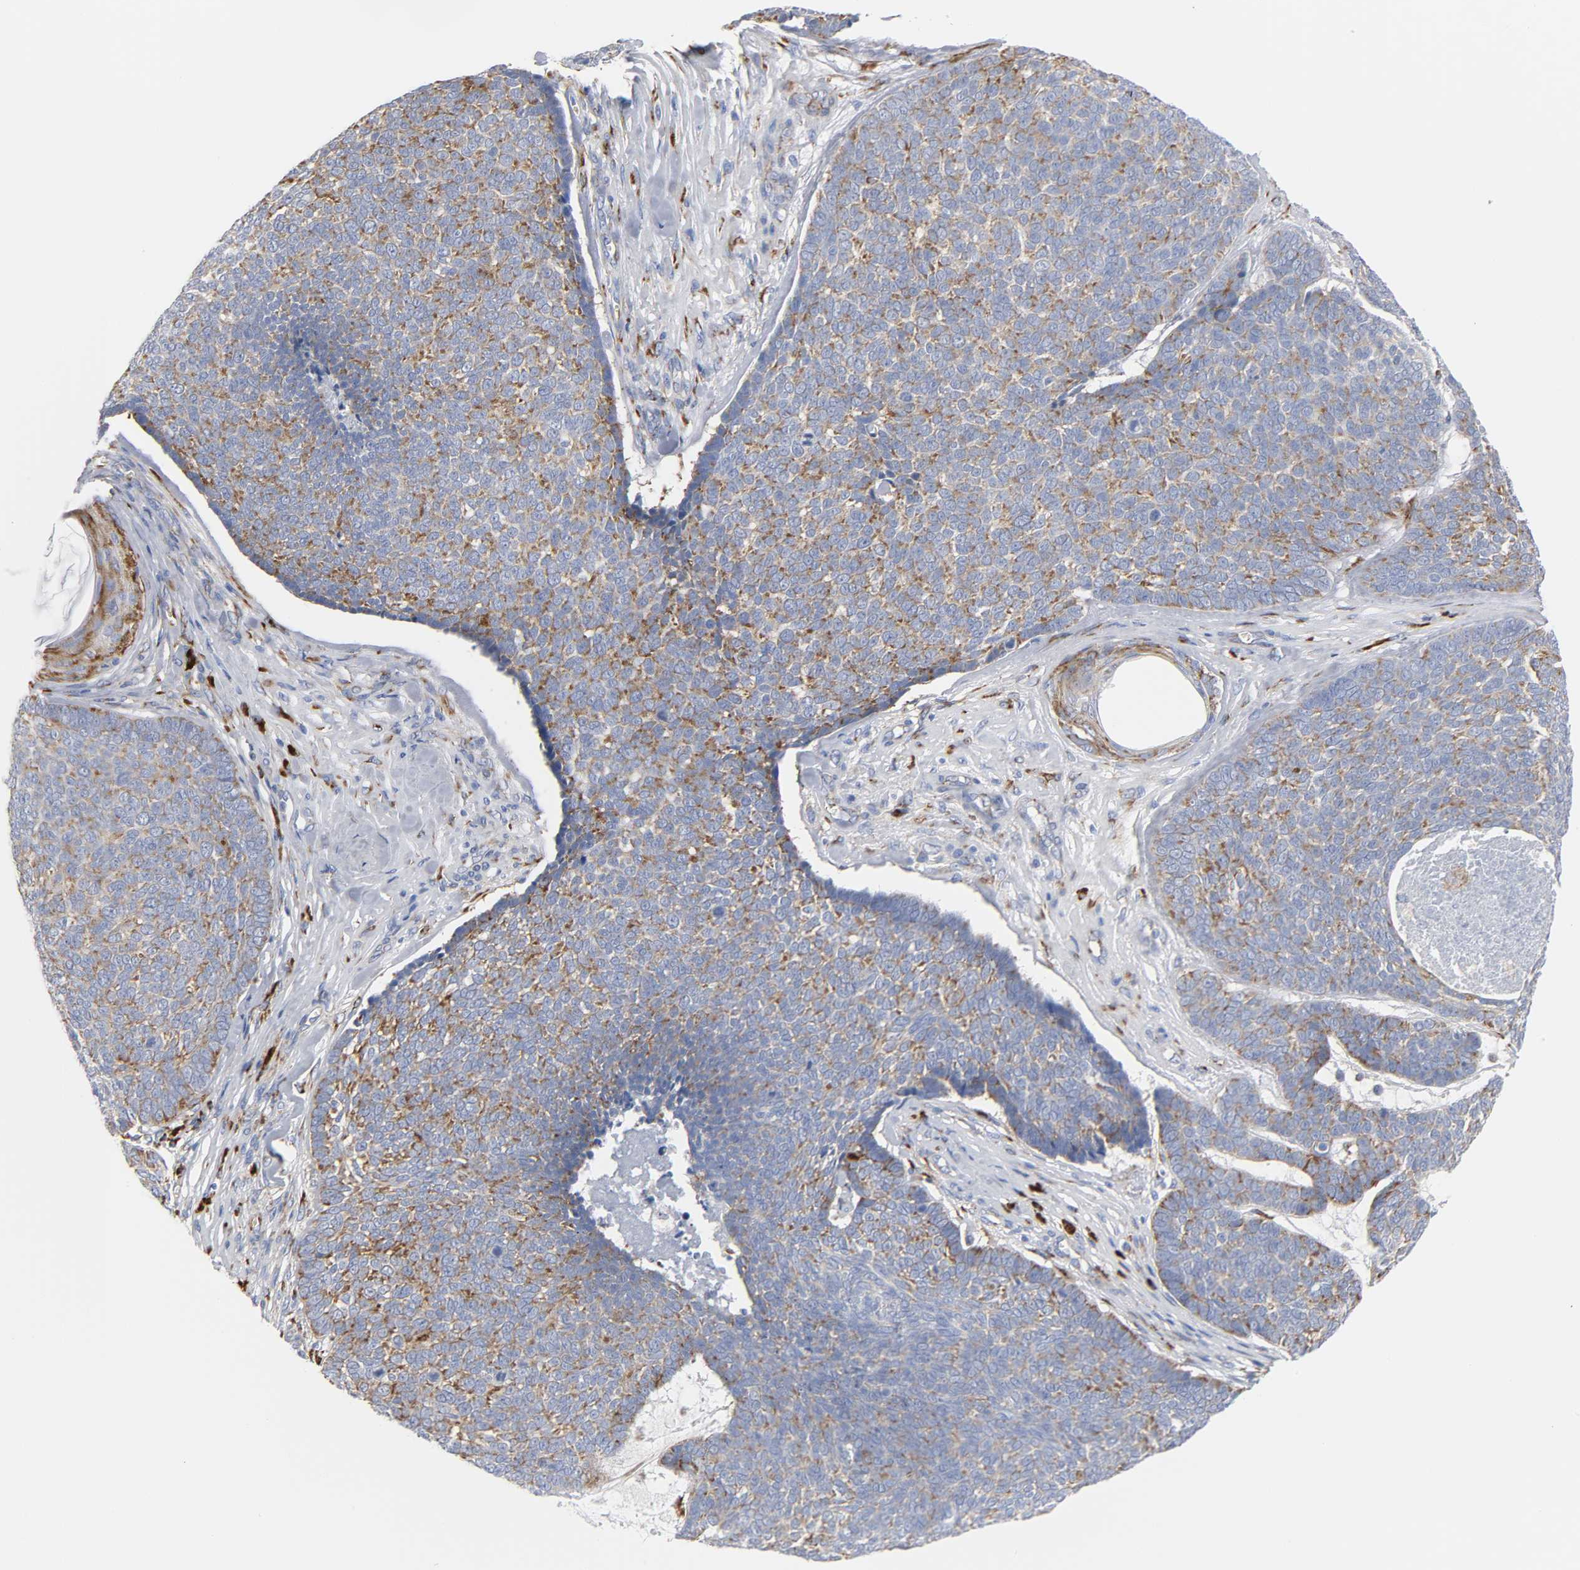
{"staining": {"intensity": "moderate", "quantity": ">75%", "location": "cytoplasmic/membranous"}, "tissue": "skin cancer", "cell_type": "Tumor cells", "image_type": "cancer", "snomed": [{"axis": "morphology", "description": "Basal cell carcinoma"}, {"axis": "topography", "description": "Skin"}], "caption": "This is a micrograph of immunohistochemistry staining of skin cancer, which shows moderate positivity in the cytoplasmic/membranous of tumor cells.", "gene": "REL", "patient": {"sex": "male", "age": 84}}